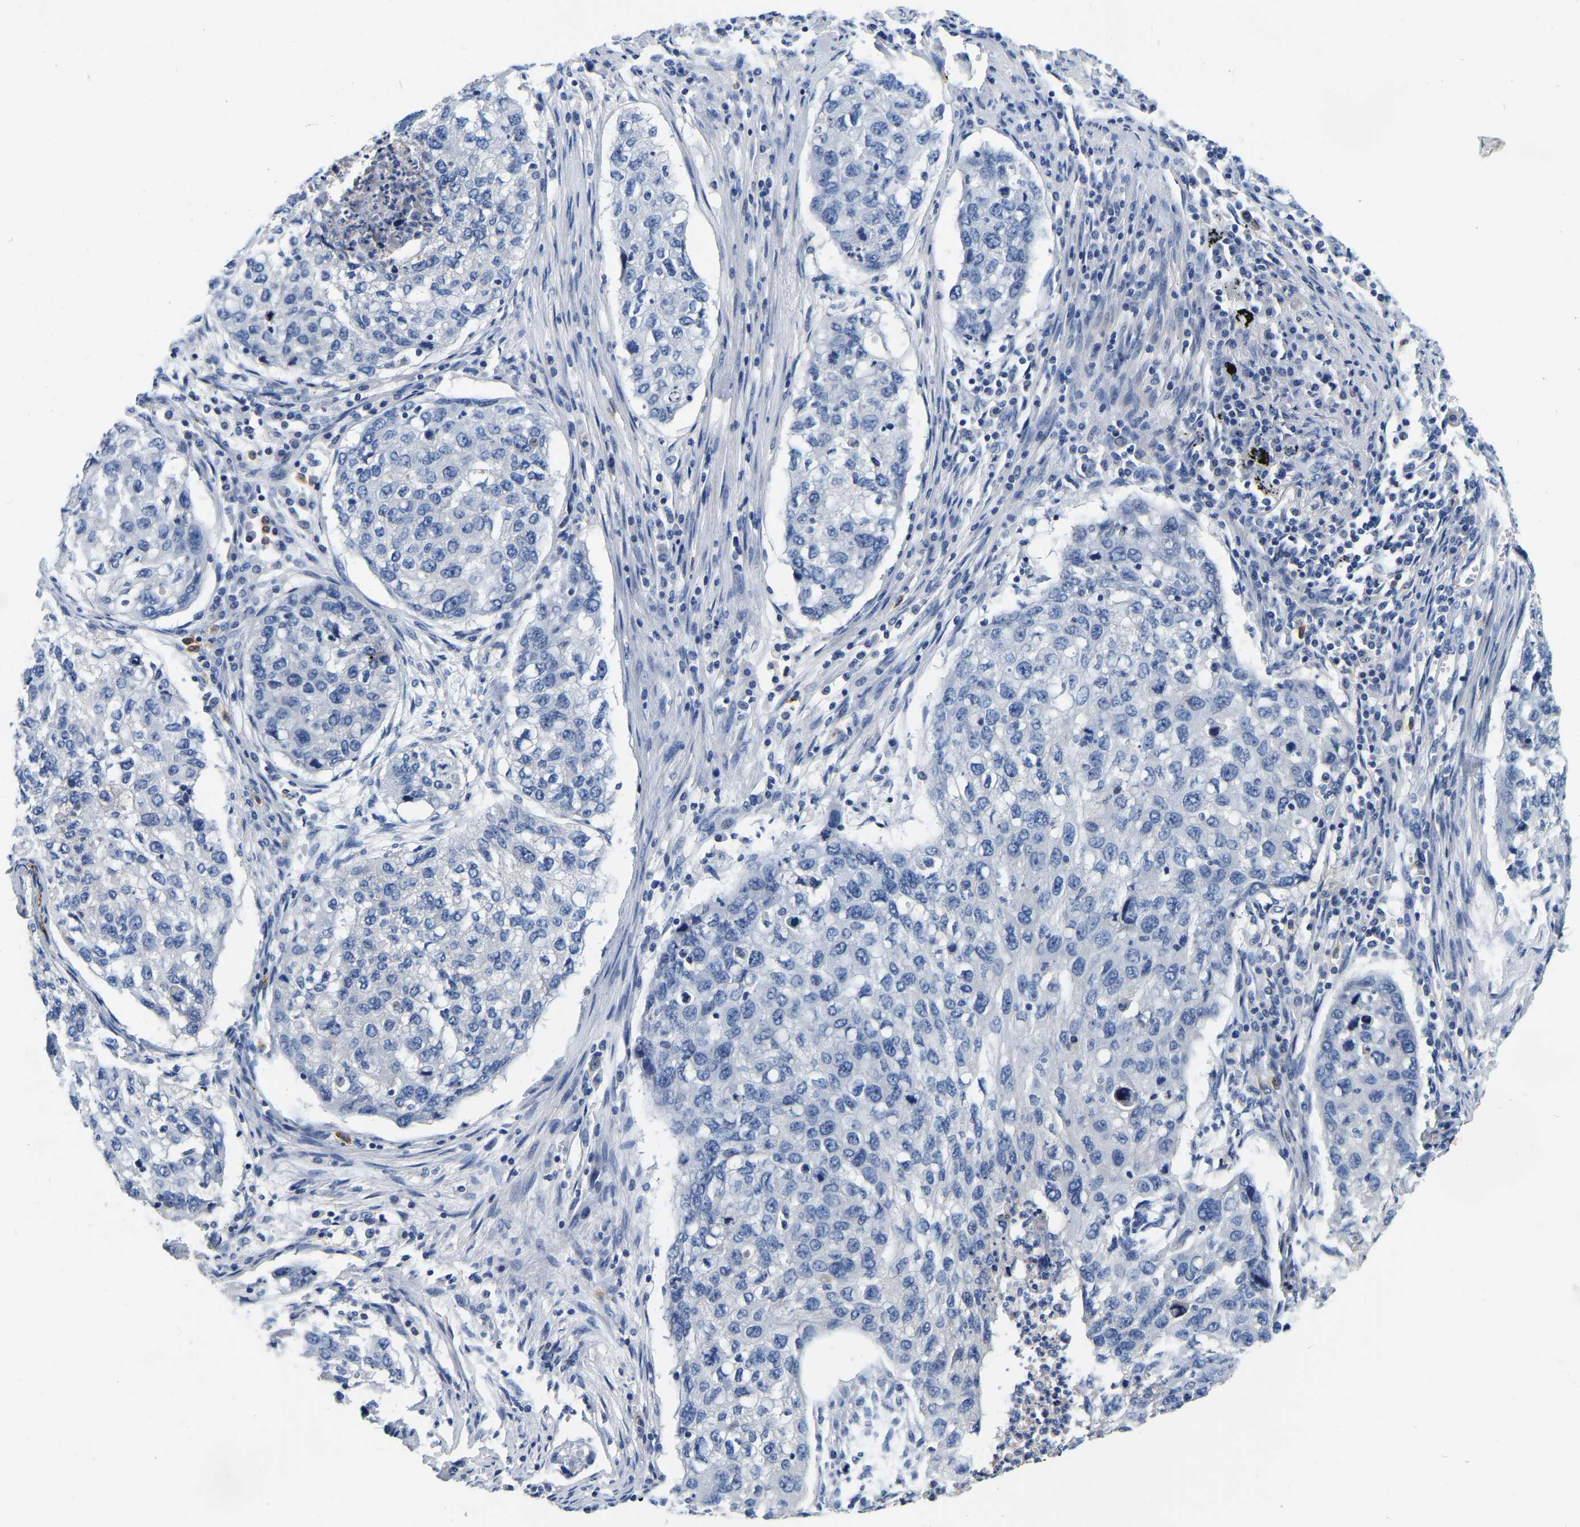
{"staining": {"intensity": "negative", "quantity": "none", "location": "none"}, "tissue": "lung cancer", "cell_type": "Tumor cells", "image_type": "cancer", "snomed": [{"axis": "morphology", "description": "Squamous cell carcinoma, NOS"}, {"axis": "topography", "description": "Lung"}], "caption": "There is no significant expression in tumor cells of lung cancer. (DAB immunohistochemistry, high magnification).", "gene": "RAB27B", "patient": {"sex": "female", "age": 63}}